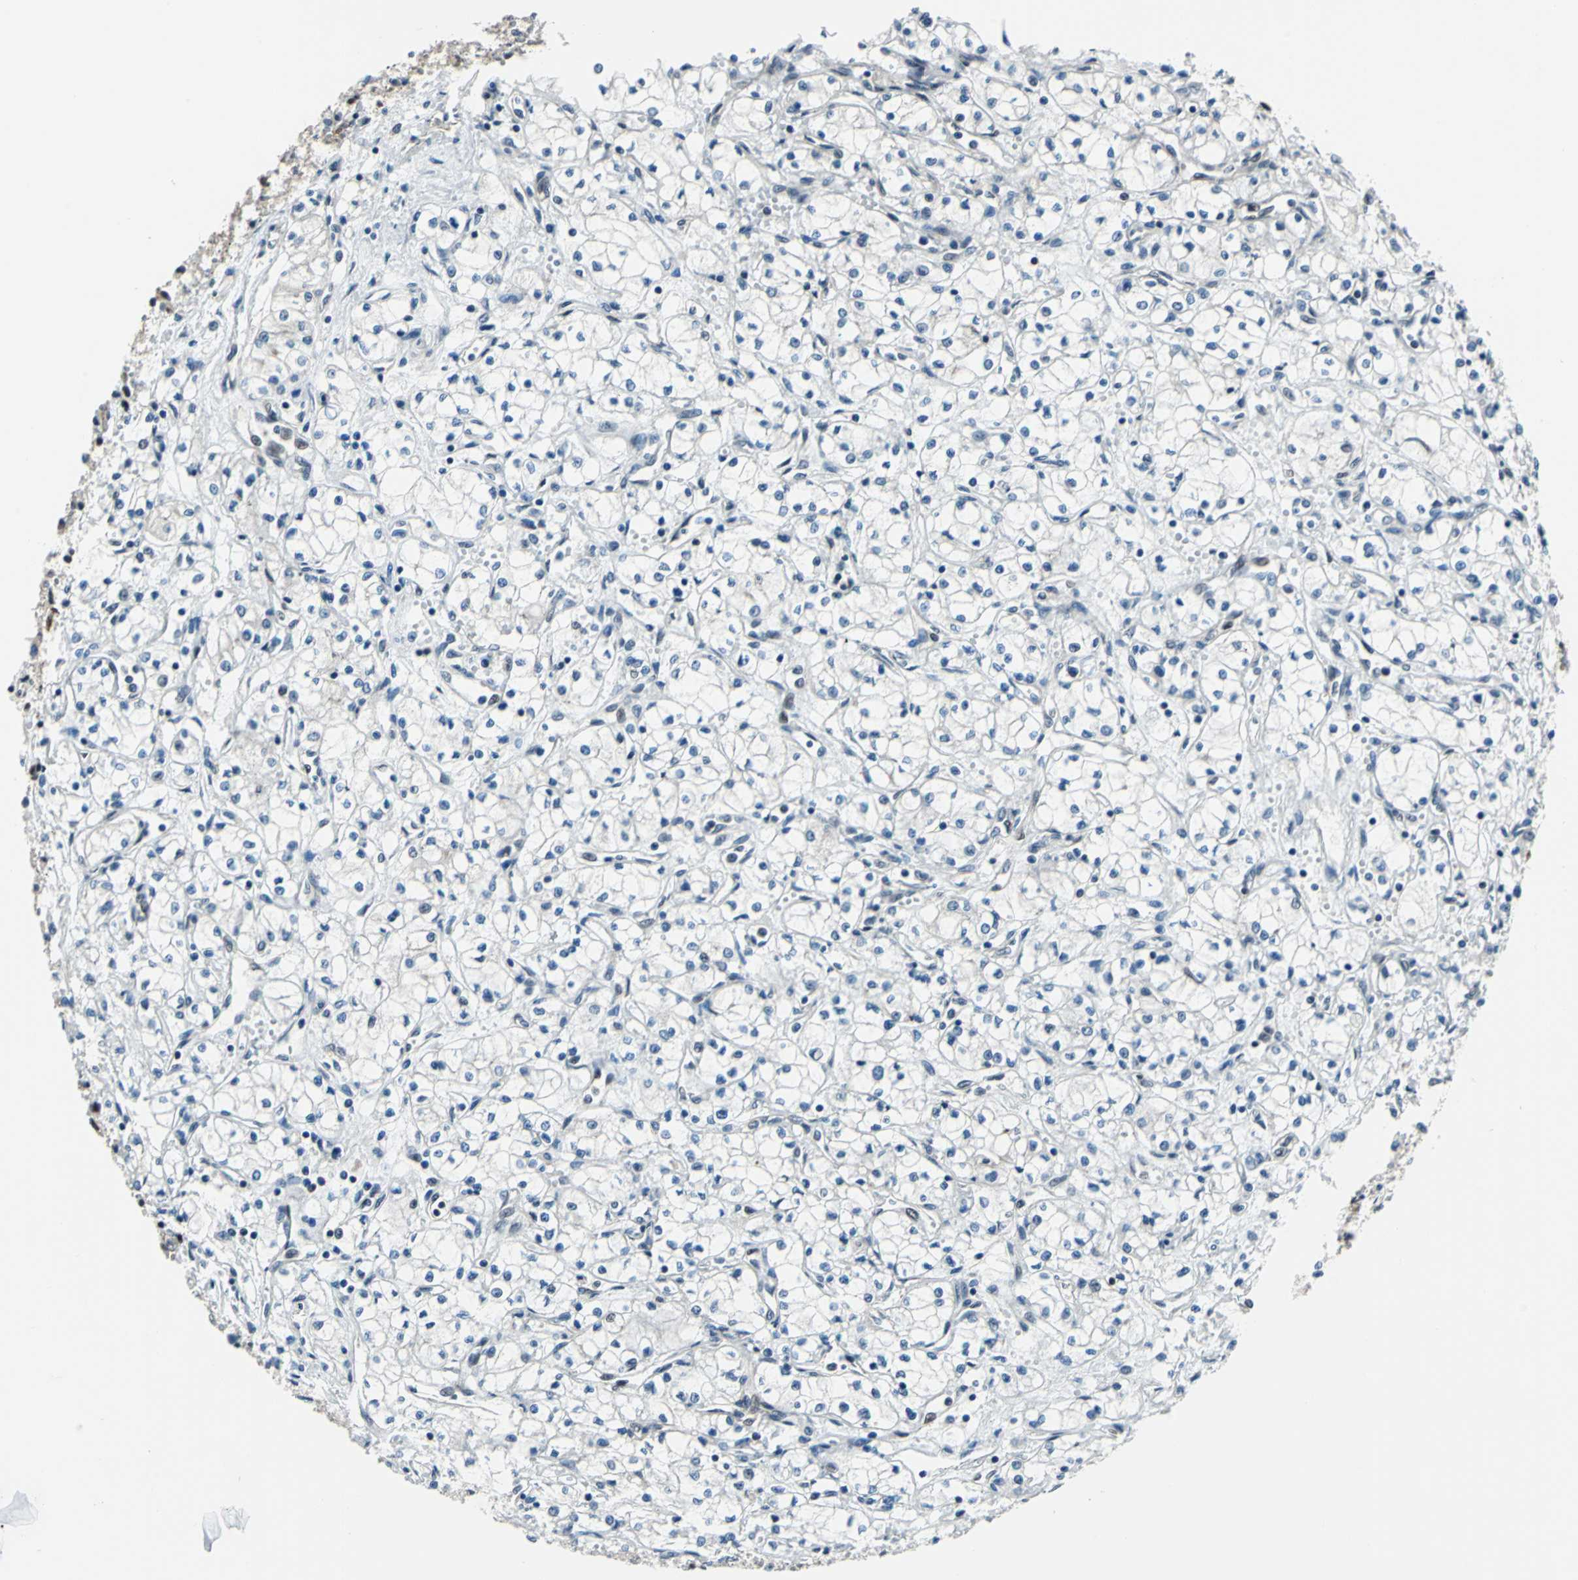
{"staining": {"intensity": "negative", "quantity": "none", "location": "none"}, "tissue": "renal cancer", "cell_type": "Tumor cells", "image_type": "cancer", "snomed": [{"axis": "morphology", "description": "Normal tissue, NOS"}, {"axis": "morphology", "description": "Adenocarcinoma, NOS"}, {"axis": "topography", "description": "Kidney"}], "caption": "Renal adenocarcinoma was stained to show a protein in brown. There is no significant expression in tumor cells.", "gene": "POLR3K", "patient": {"sex": "male", "age": 59}}